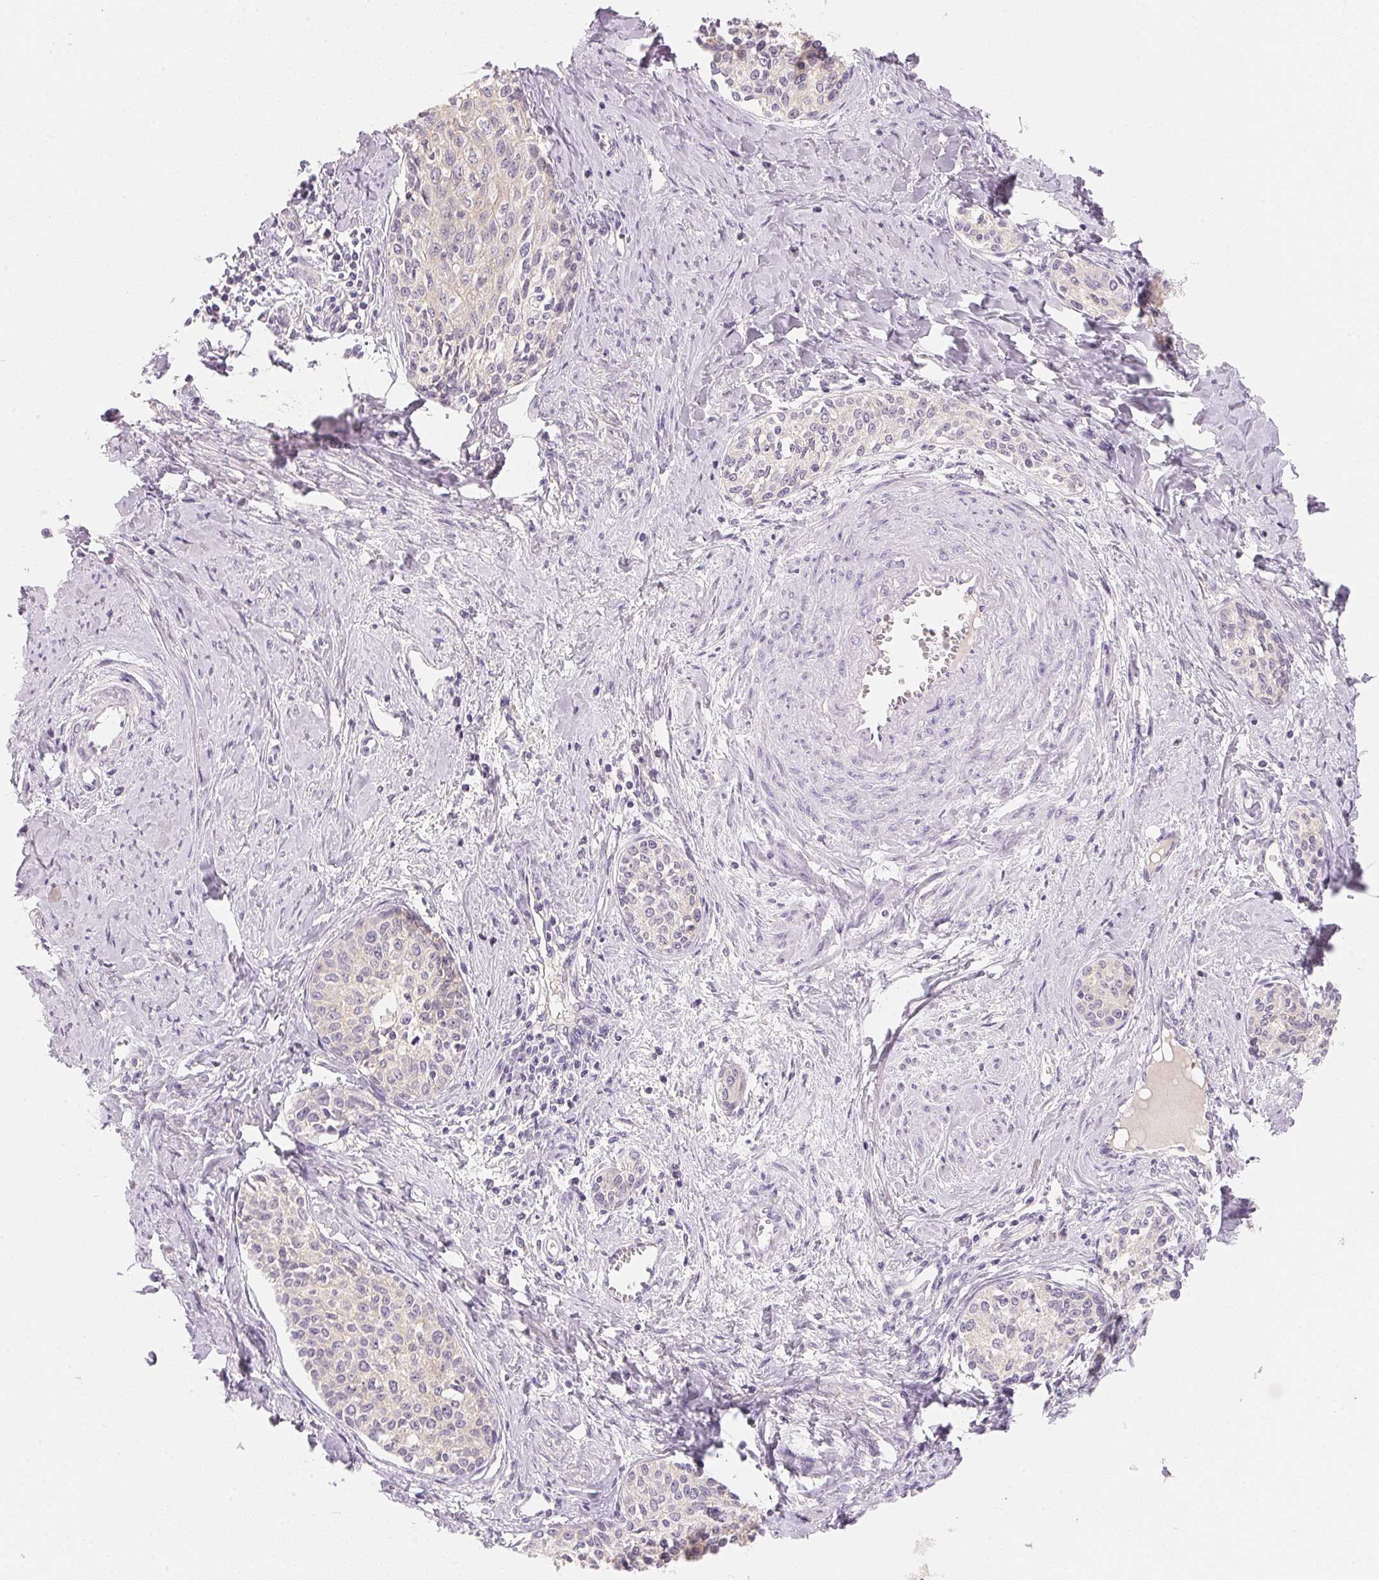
{"staining": {"intensity": "negative", "quantity": "none", "location": "none"}, "tissue": "cervical cancer", "cell_type": "Tumor cells", "image_type": "cancer", "snomed": [{"axis": "morphology", "description": "Squamous cell carcinoma, NOS"}, {"axis": "morphology", "description": "Adenocarcinoma, NOS"}, {"axis": "topography", "description": "Cervix"}], "caption": "DAB immunohistochemical staining of human cervical adenocarcinoma shows no significant expression in tumor cells.", "gene": "MCOLN3", "patient": {"sex": "female", "age": 52}}